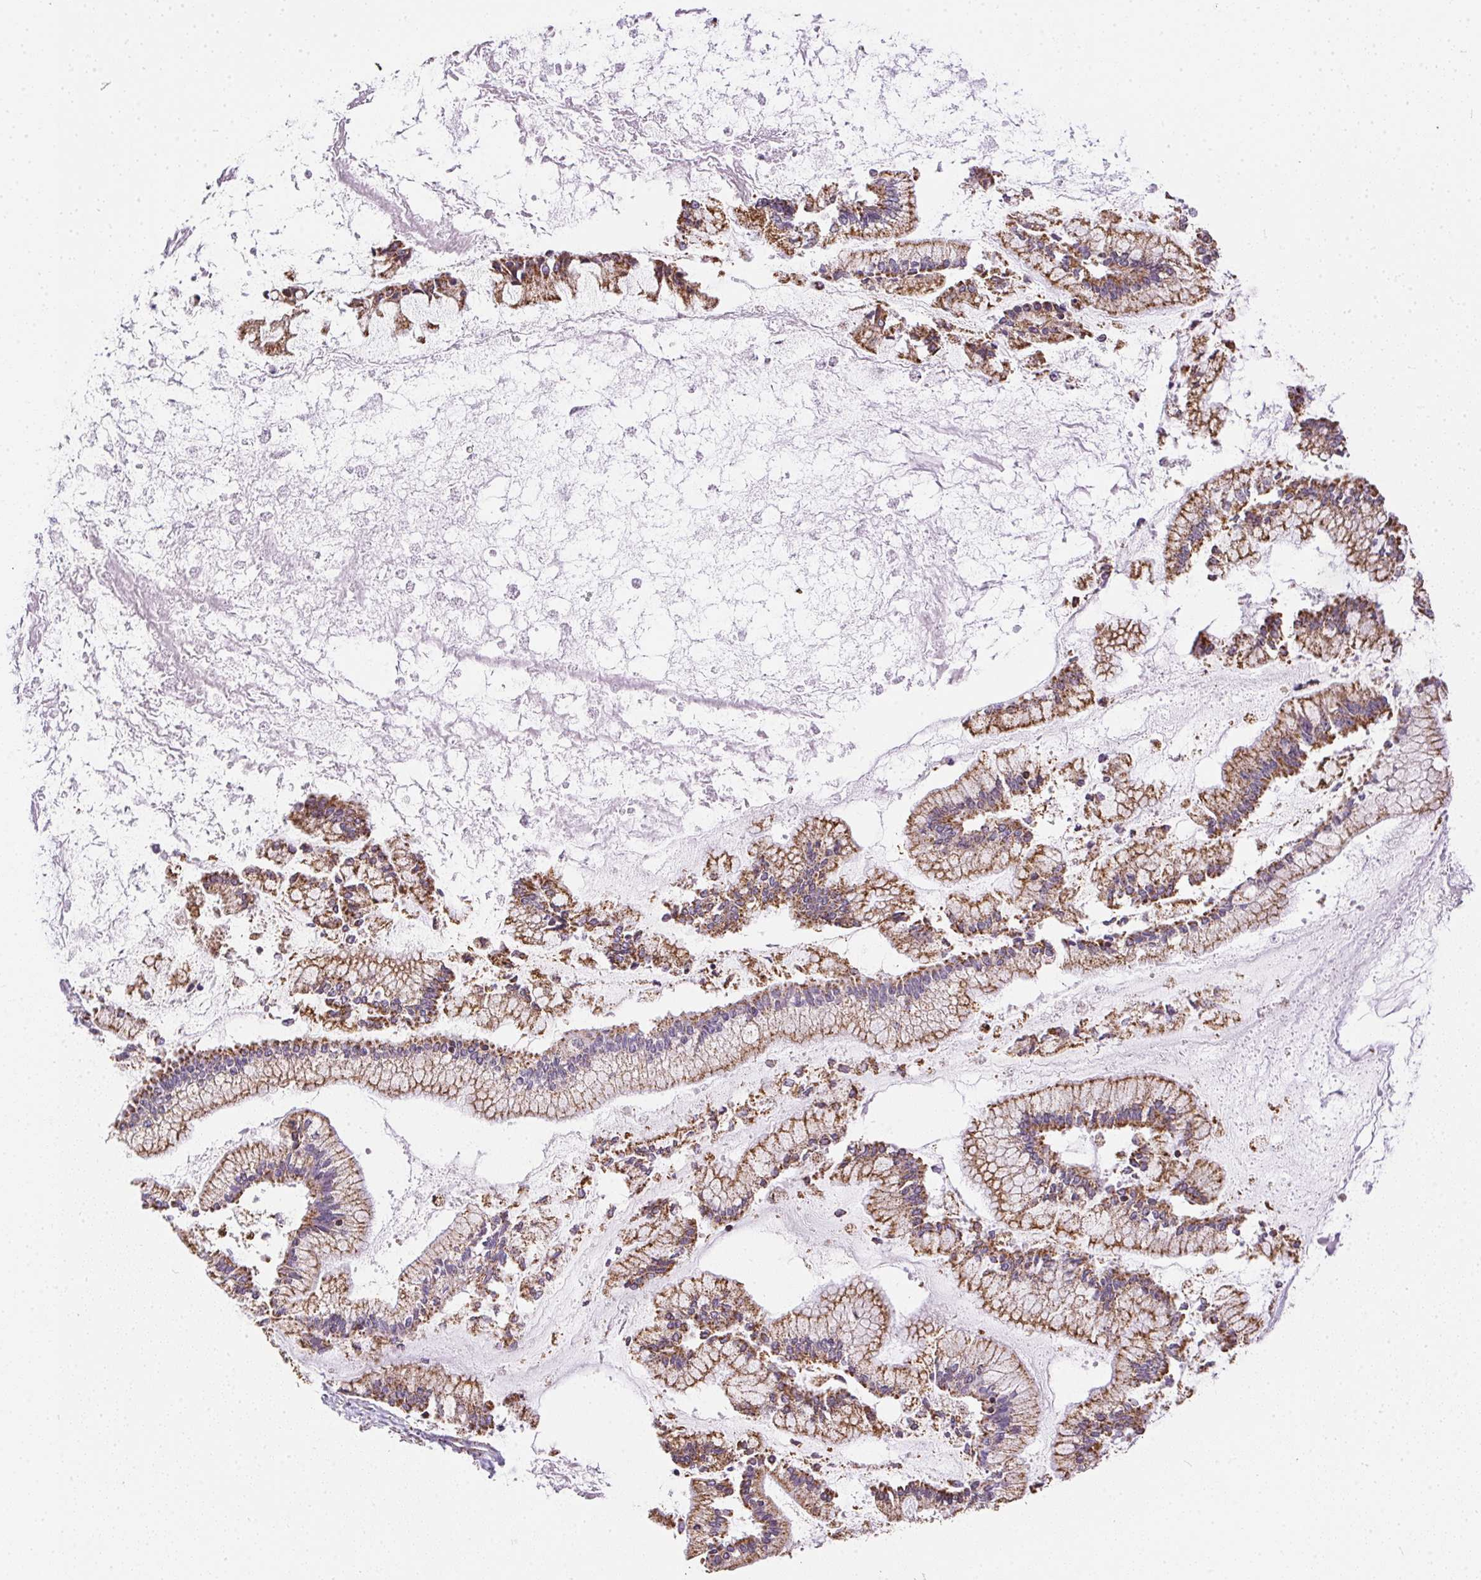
{"staining": {"intensity": "moderate", "quantity": ">75%", "location": "cytoplasmic/membranous"}, "tissue": "ovarian cancer", "cell_type": "Tumor cells", "image_type": "cancer", "snomed": [{"axis": "morphology", "description": "Cystadenocarcinoma, mucinous, NOS"}, {"axis": "topography", "description": "Ovary"}], "caption": "Brown immunohistochemical staining in human mucinous cystadenocarcinoma (ovarian) displays moderate cytoplasmic/membranous expression in approximately >75% of tumor cells.", "gene": "MAPK11", "patient": {"sex": "female", "age": 67}}